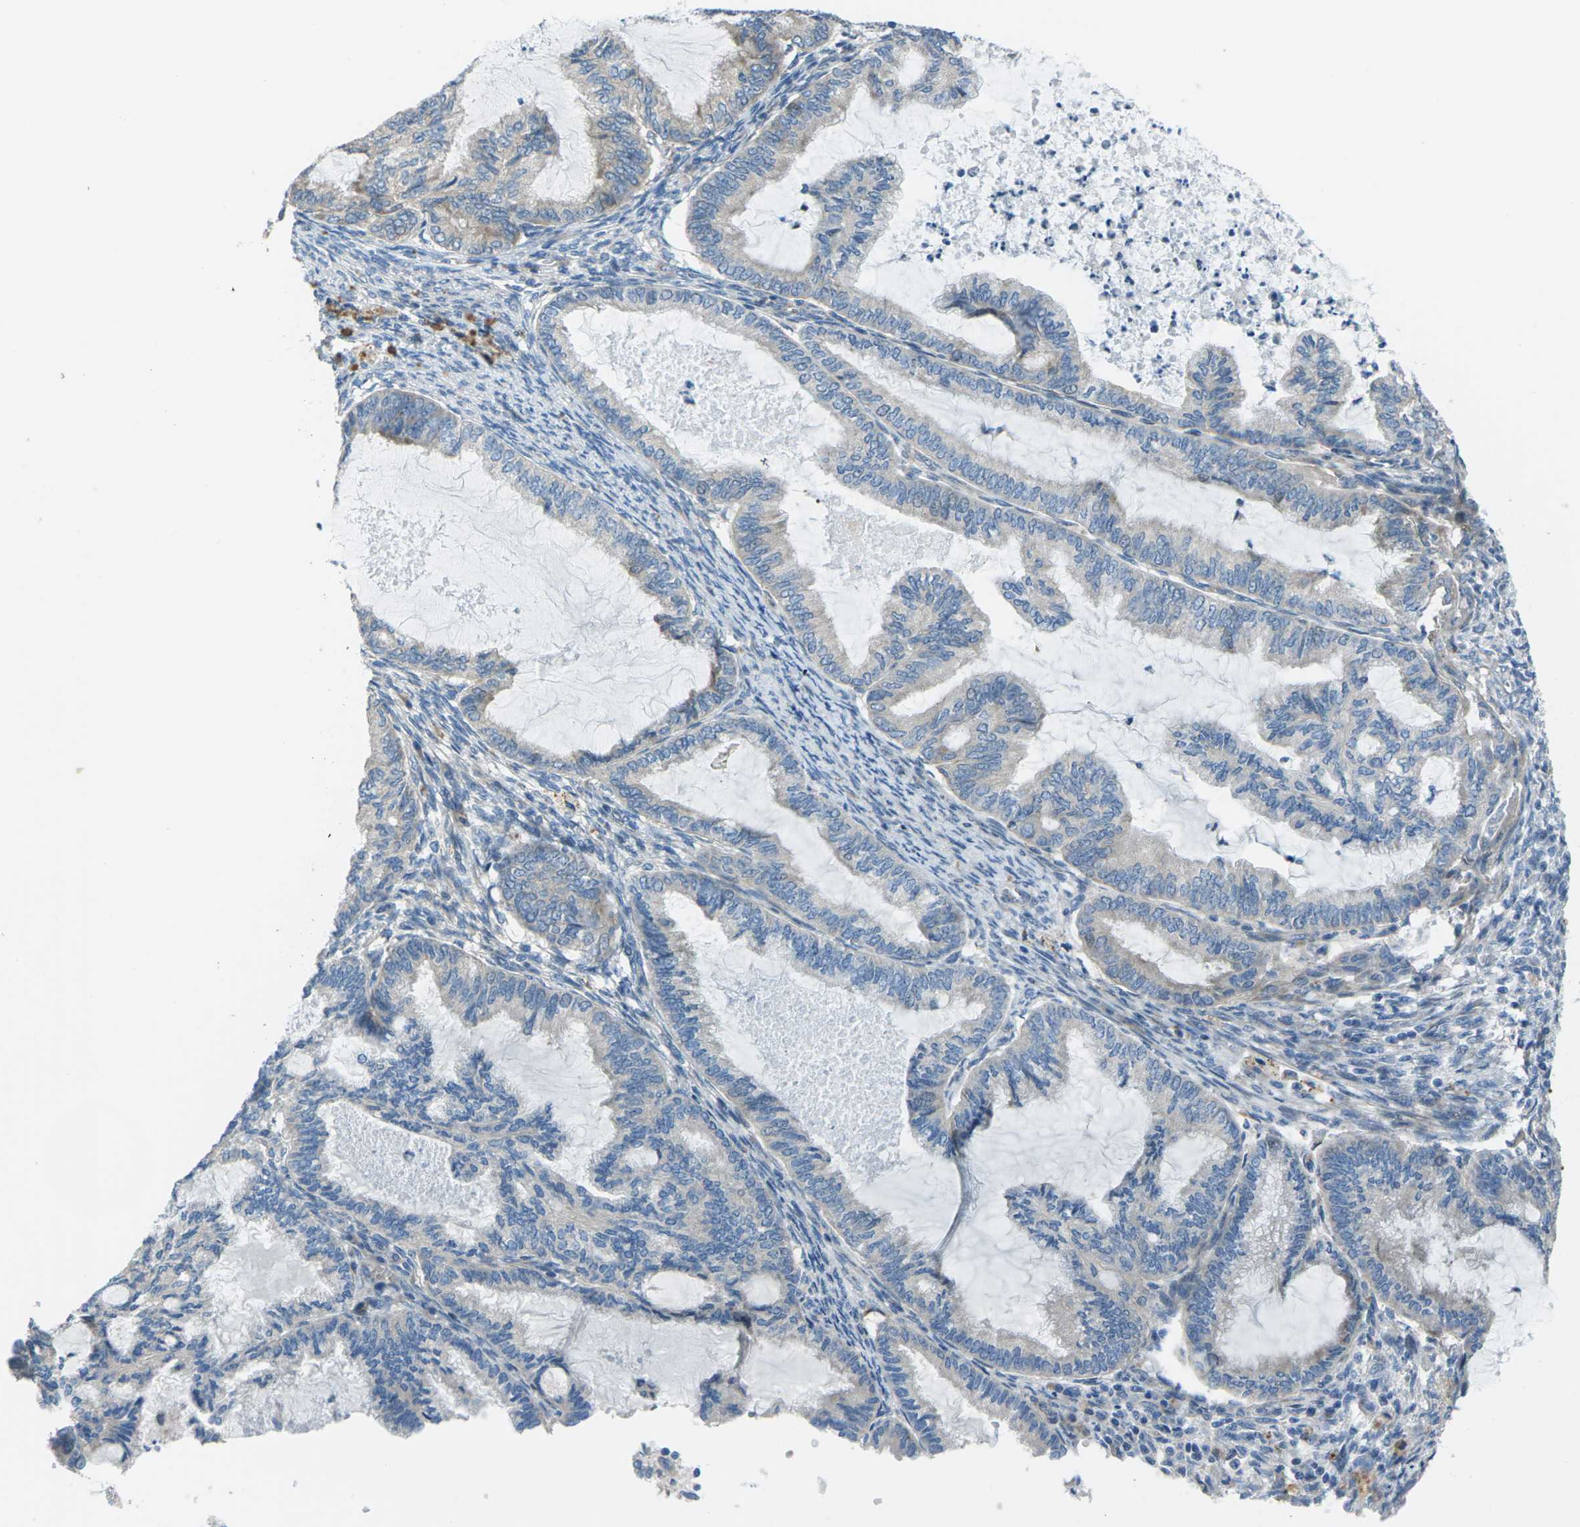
{"staining": {"intensity": "negative", "quantity": "none", "location": "none"}, "tissue": "cervical cancer", "cell_type": "Tumor cells", "image_type": "cancer", "snomed": [{"axis": "morphology", "description": "Normal tissue, NOS"}, {"axis": "morphology", "description": "Adenocarcinoma, NOS"}, {"axis": "topography", "description": "Cervix"}, {"axis": "topography", "description": "Endometrium"}], "caption": "DAB (3,3'-diaminobenzidine) immunohistochemical staining of cervical adenocarcinoma shows no significant expression in tumor cells.", "gene": "EDNRA", "patient": {"sex": "female", "age": 86}}